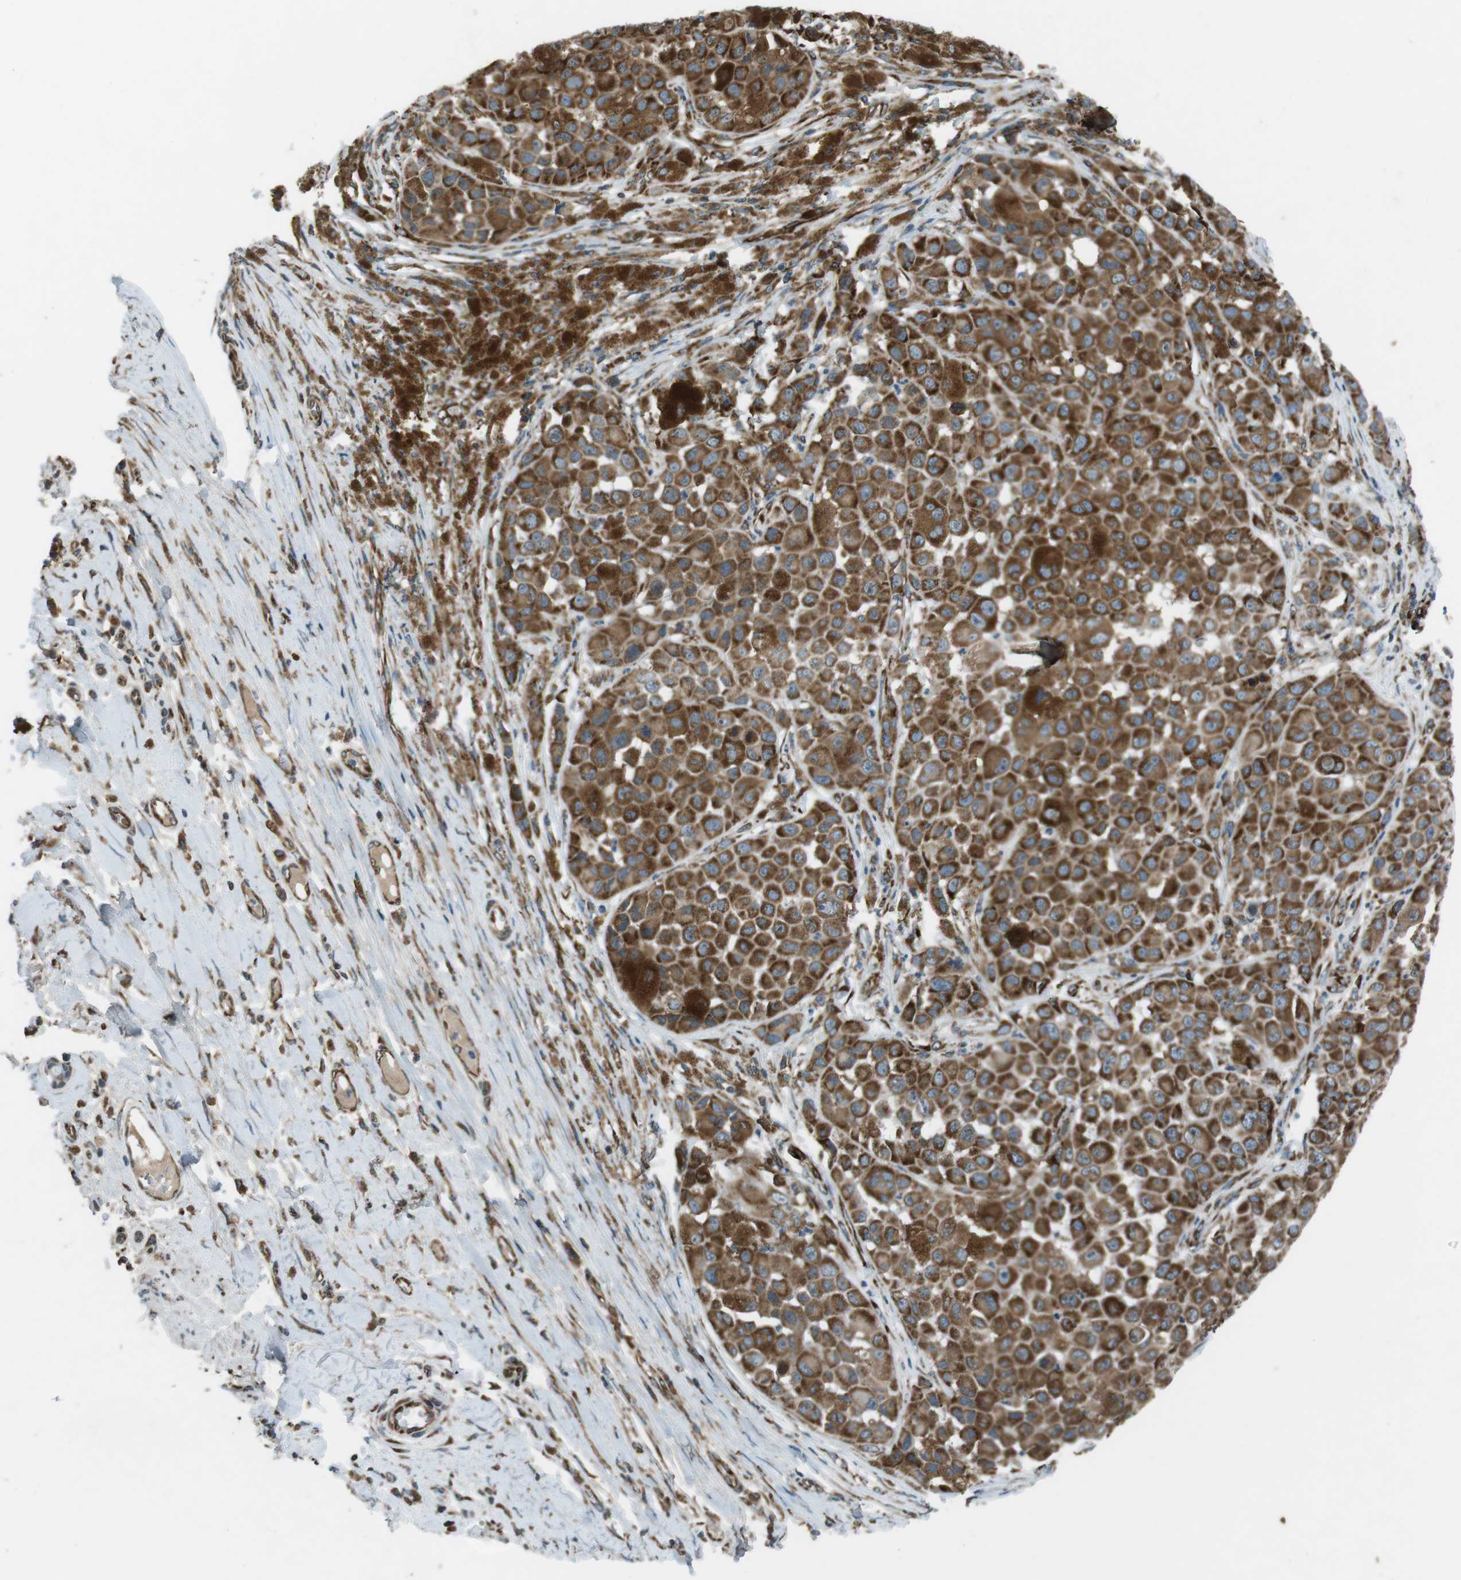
{"staining": {"intensity": "strong", "quantity": ">75%", "location": "cytoplasmic/membranous"}, "tissue": "melanoma", "cell_type": "Tumor cells", "image_type": "cancer", "snomed": [{"axis": "morphology", "description": "Malignant melanoma, NOS"}, {"axis": "topography", "description": "Skin"}], "caption": "Immunohistochemical staining of human melanoma displays high levels of strong cytoplasmic/membranous positivity in approximately >75% of tumor cells.", "gene": "KTN1", "patient": {"sex": "male", "age": 96}}